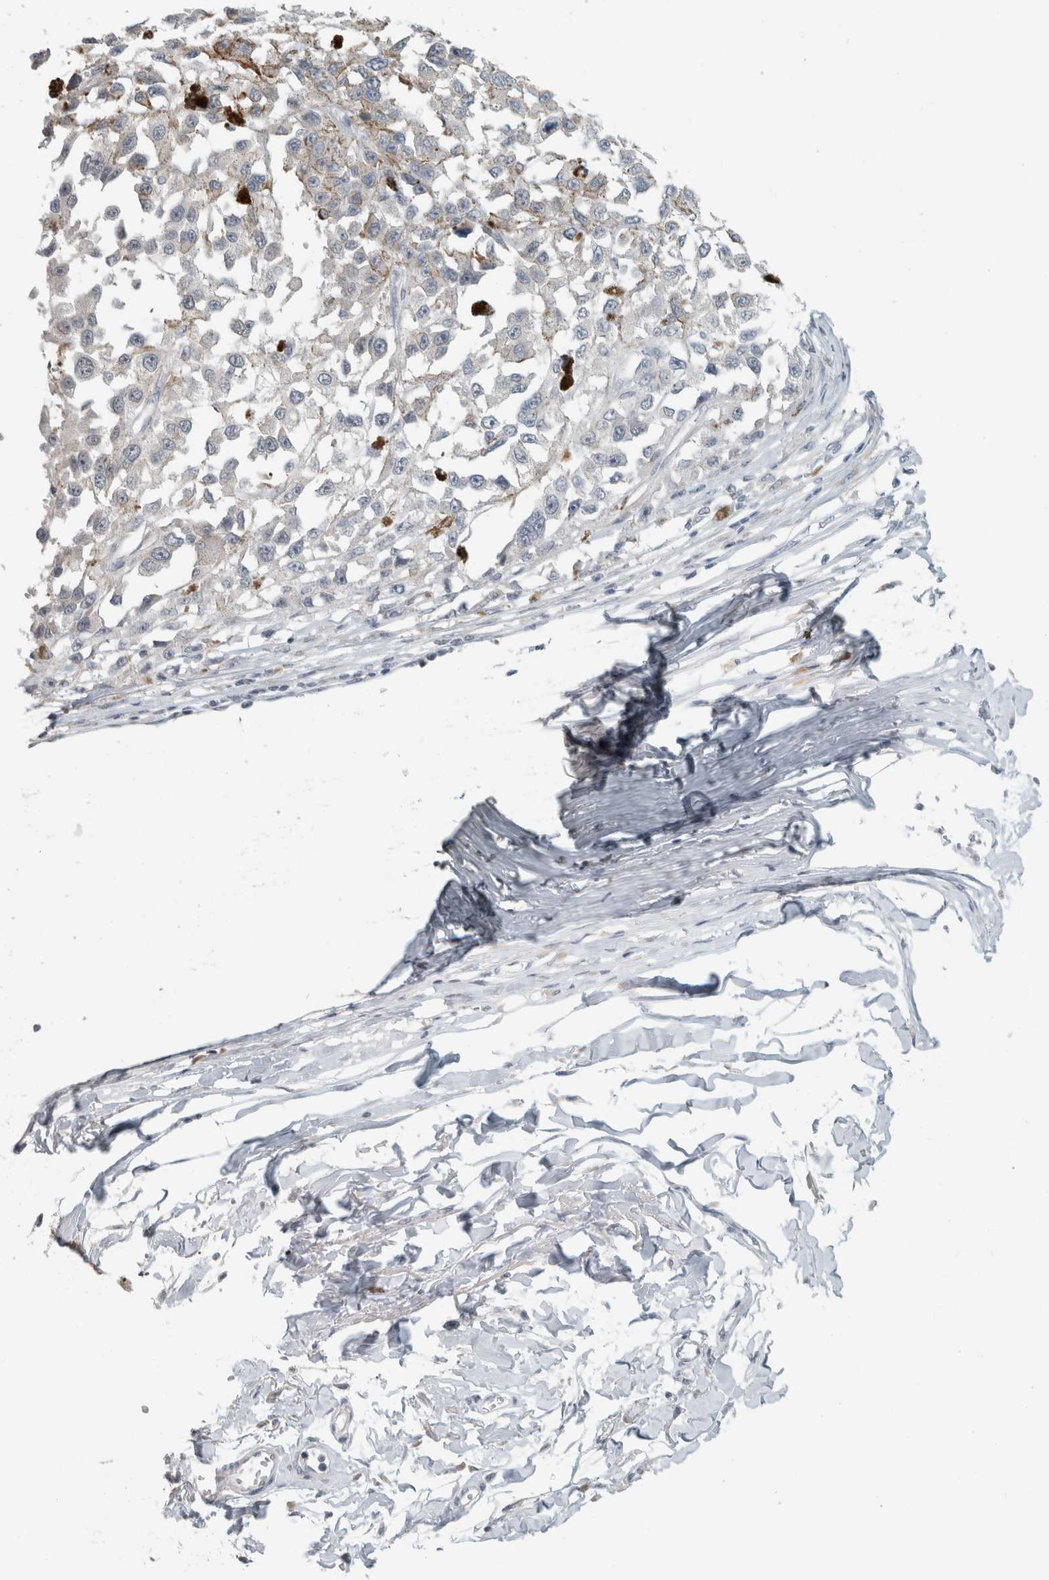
{"staining": {"intensity": "negative", "quantity": "none", "location": "none"}, "tissue": "melanoma", "cell_type": "Tumor cells", "image_type": "cancer", "snomed": [{"axis": "morphology", "description": "Malignant melanoma, Metastatic site"}, {"axis": "topography", "description": "Lymph node"}], "caption": "Immunohistochemistry photomicrograph of neoplastic tissue: human melanoma stained with DAB demonstrates no significant protein expression in tumor cells.", "gene": "TRIT1", "patient": {"sex": "male", "age": 59}}